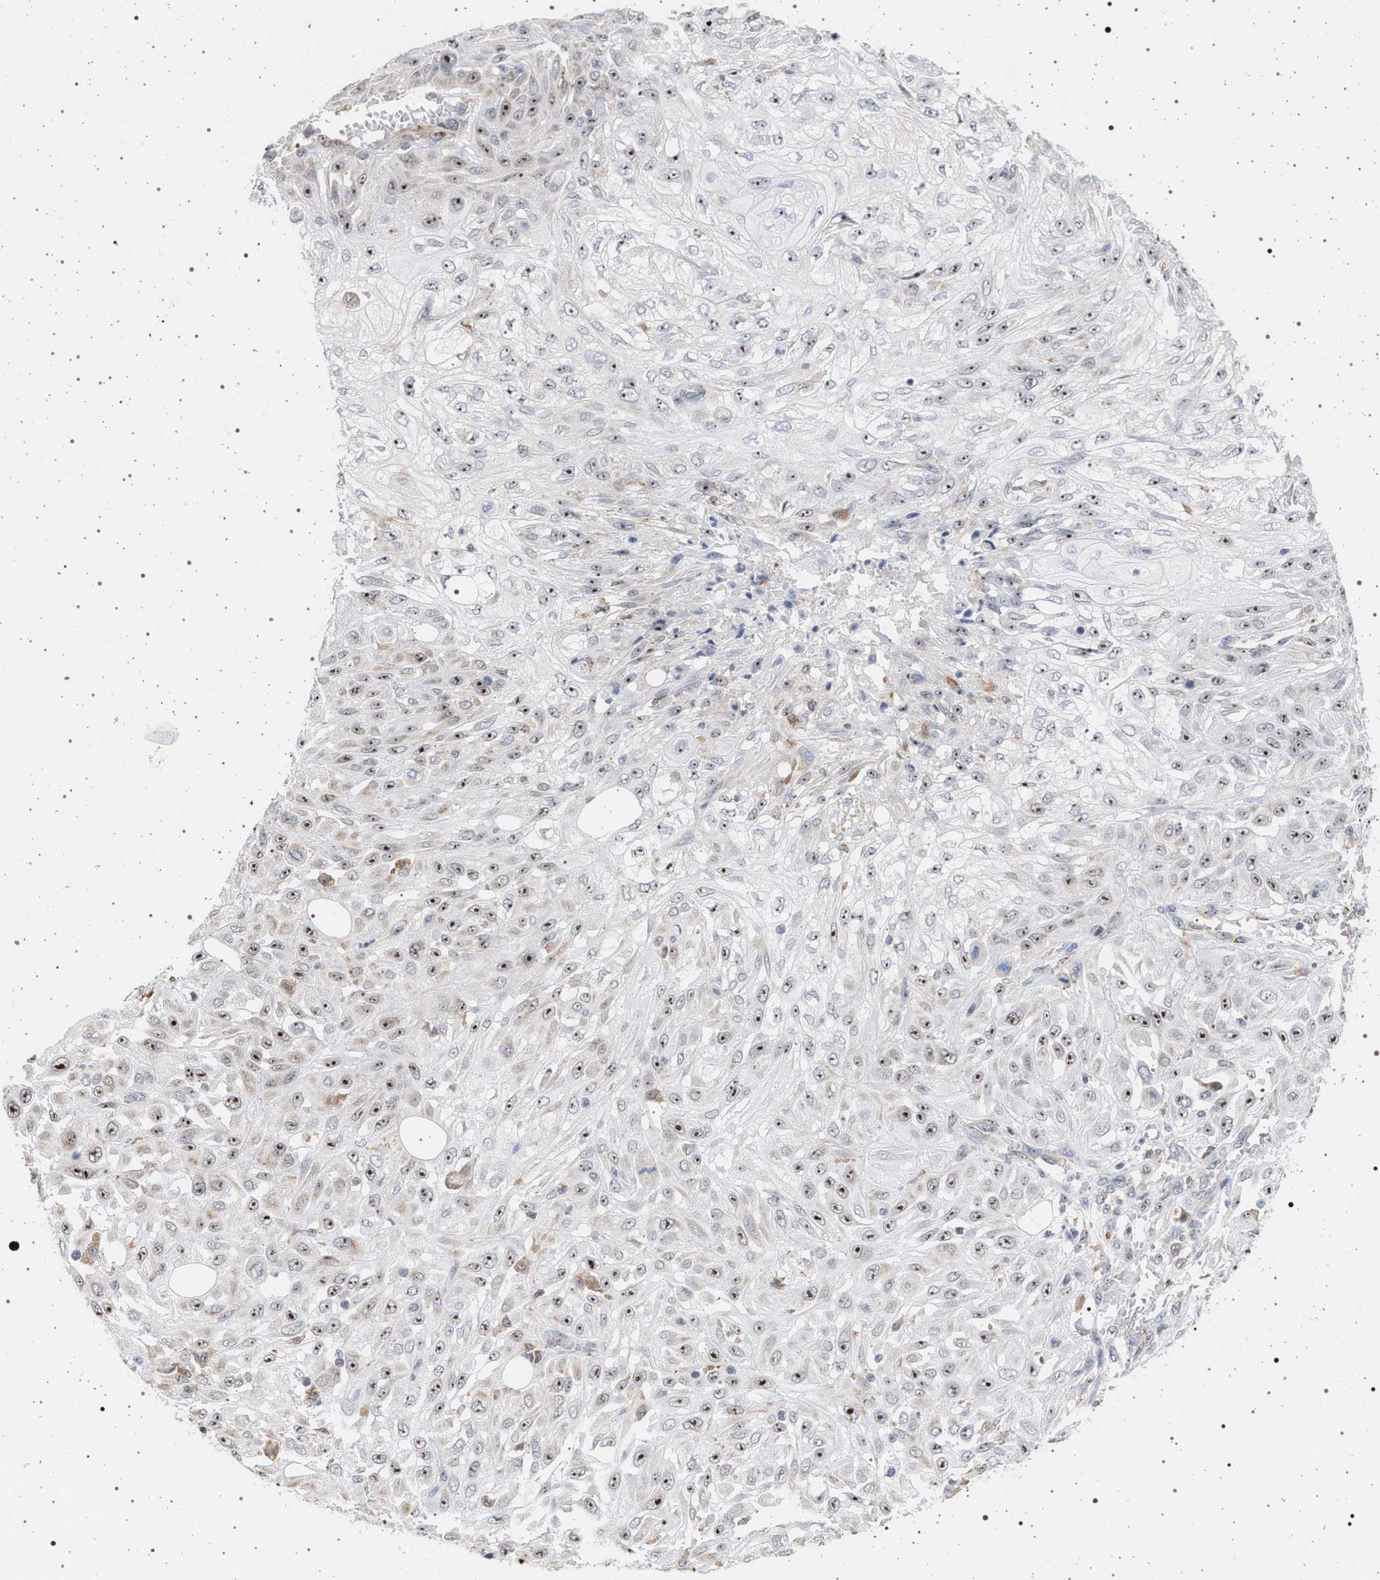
{"staining": {"intensity": "moderate", "quantity": ">75%", "location": "nuclear"}, "tissue": "skin cancer", "cell_type": "Tumor cells", "image_type": "cancer", "snomed": [{"axis": "morphology", "description": "Squamous cell carcinoma, NOS"}, {"axis": "morphology", "description": "Squamous cell carcinoma, metastatic, NOS"}, {"axis": "topography", "description": "Skin"}, {"axis": "topography", "description": "Lymph node"}], "caption": "There is medium levels of moderate nuclear staining in tumor cells of skin cancer, as demonstrated by immunohistochemical staining (brown color).", "gene": "ELAC2", "patient": {"sex": "male", "age": 75}}